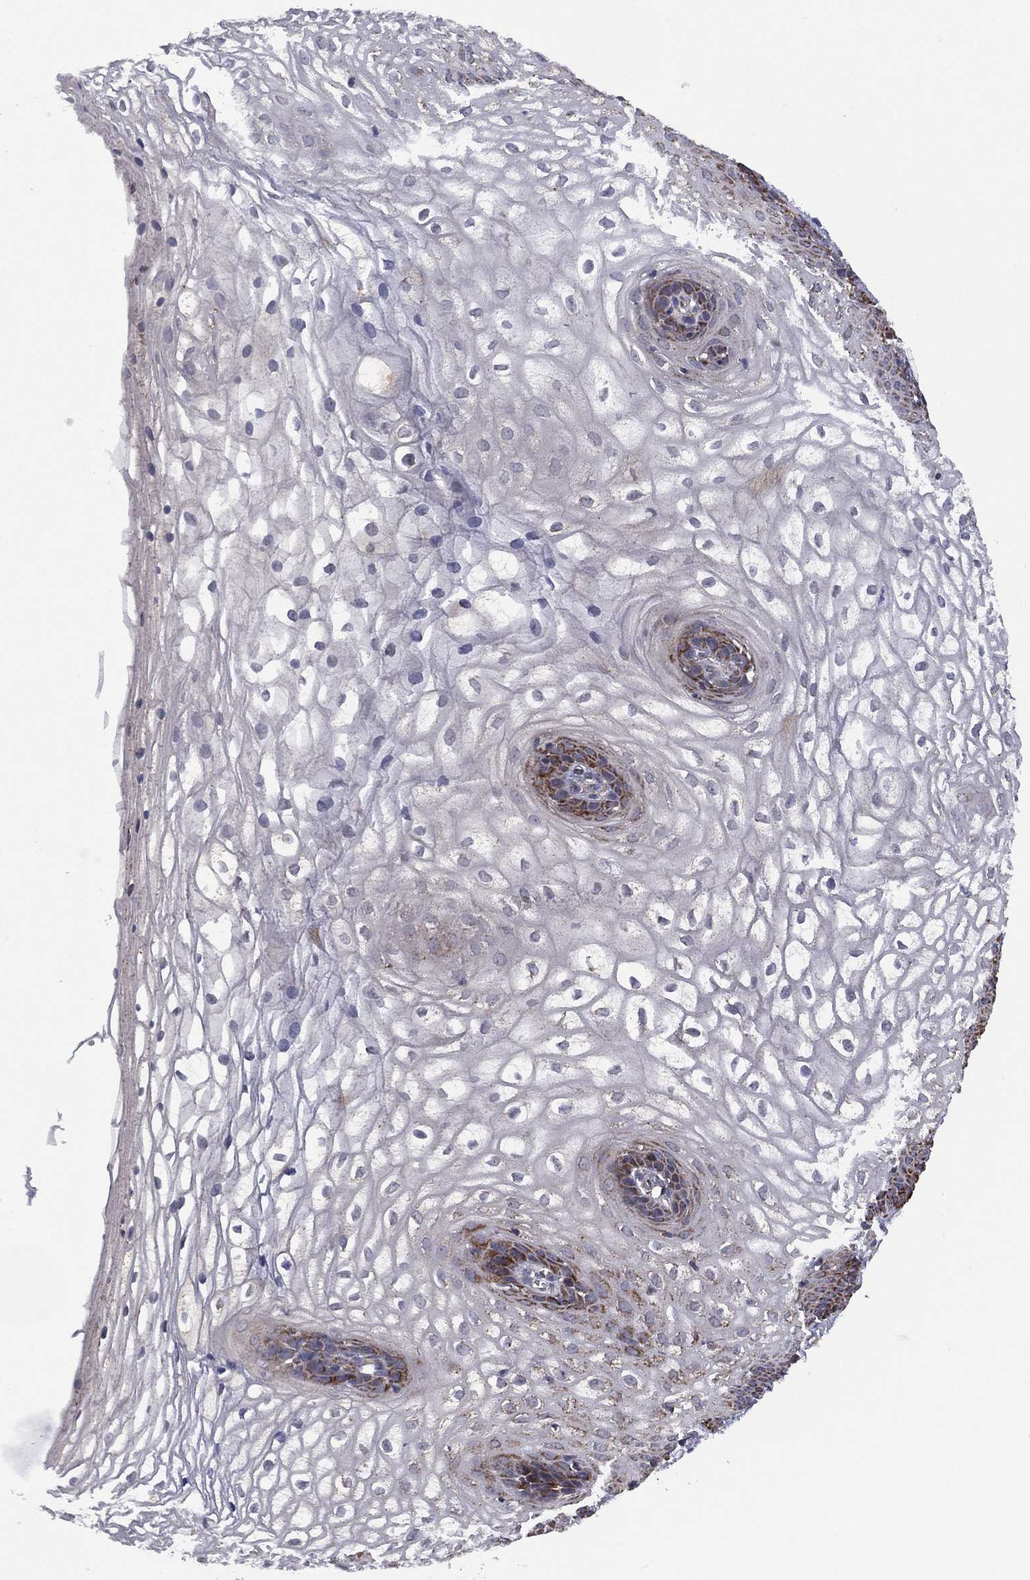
{"staining": {"intensity": "negative", "quantity": "none", "location": "none"}, "tissue": "vagina", "cell_type": "Squamous epithelial cells", "image_type": "normal", "snomed": [{"axis": "morphology", "description": "Normal tissue, NOS"}, {"axis": "topography", "description": "Vagina"}], "caption": "Immunohistochemistry photomicrograph of benign vagina: vagina stained with DAB exhibits no significant protein expression in squamous epithelial cells. The staining was performed using DAB (3,3'-diaminobenzidine) to visualize the protein expression in brown, while the nuclei were stained in blue with hematoxylin (Magnification: 20x).", "gene": "PPP2R5A", "patient": {"sex": "female", "age": 34}}